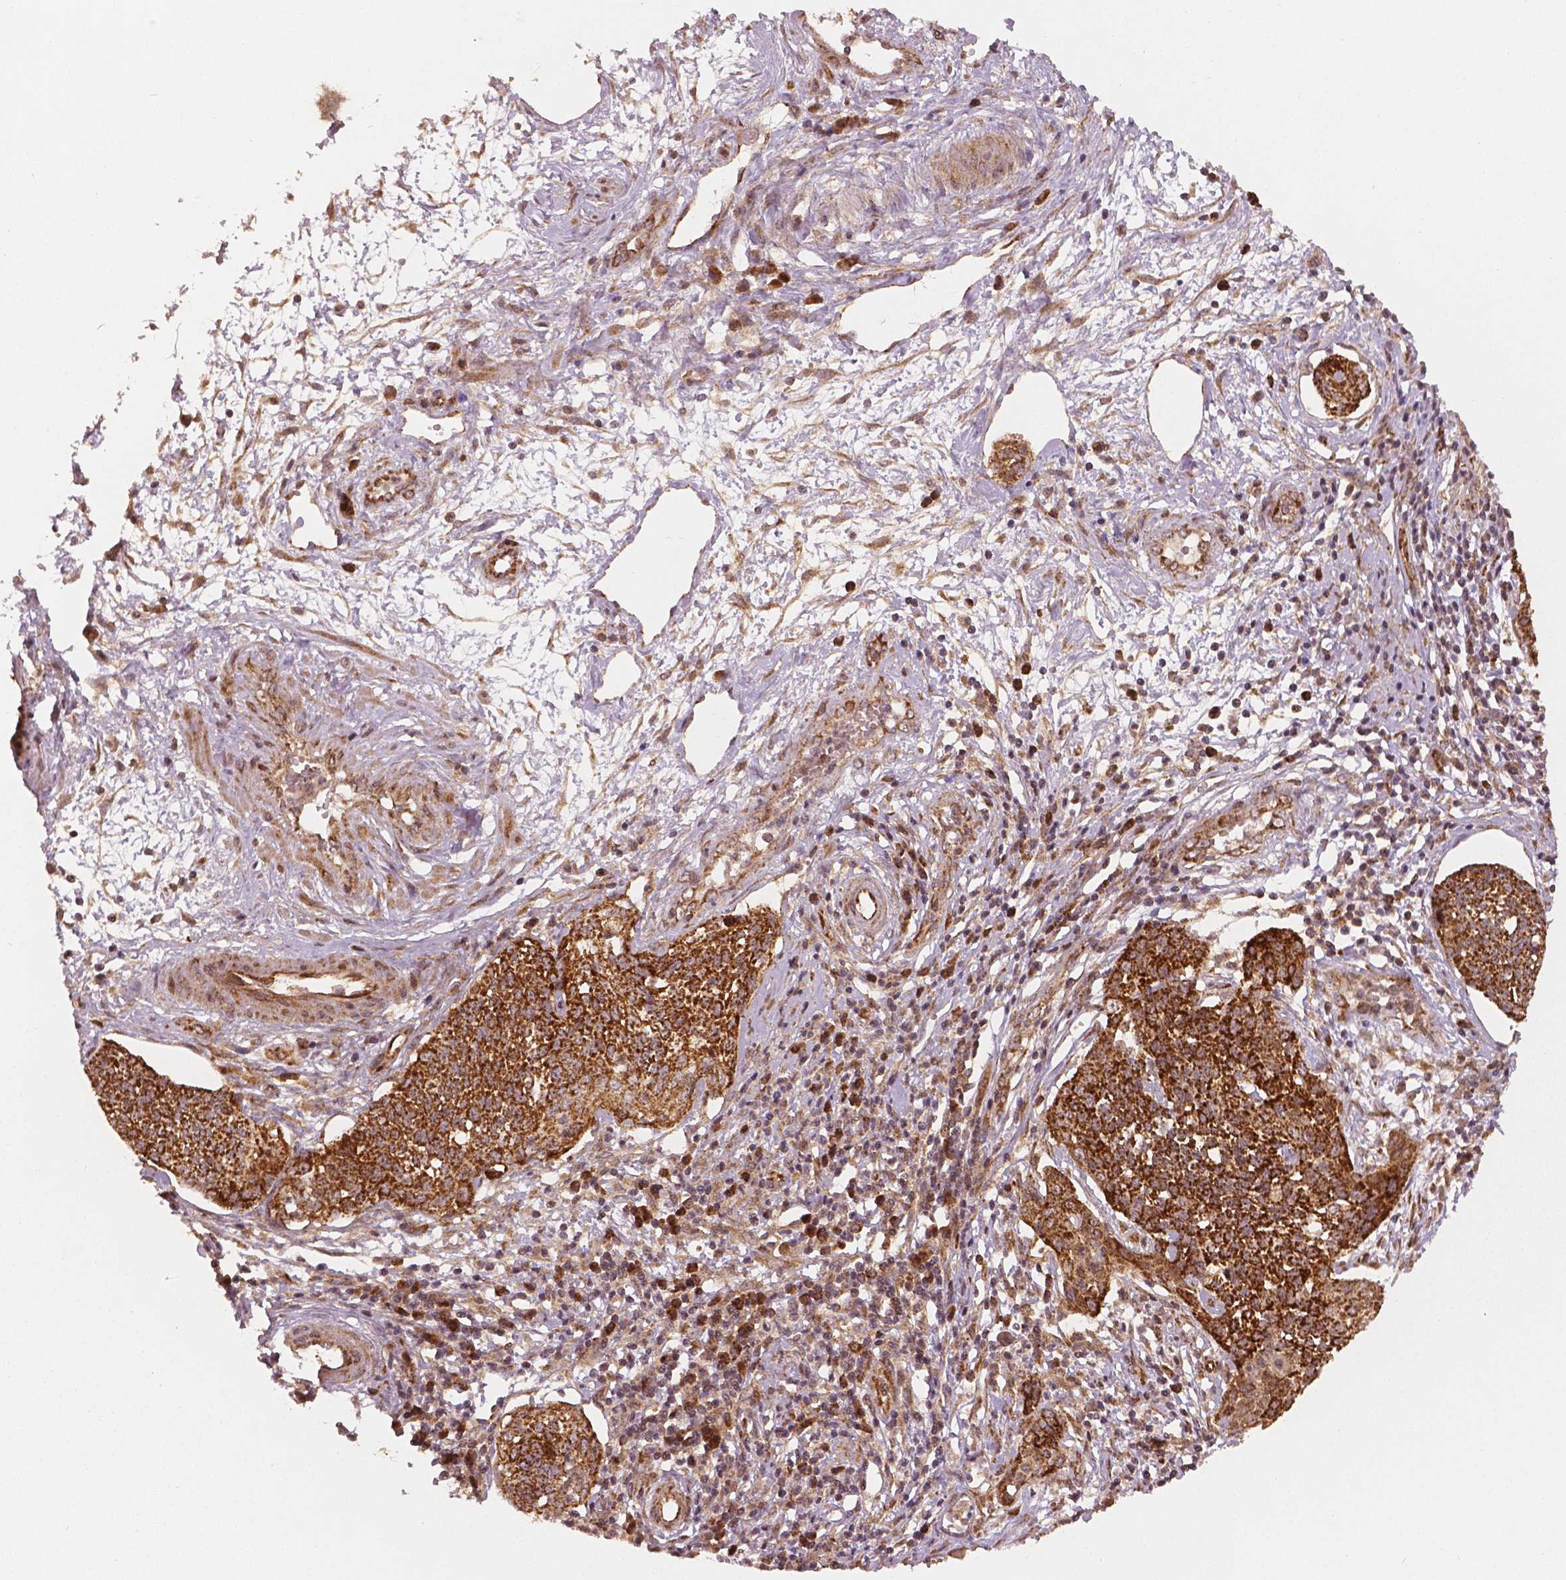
{"staining": {"intensity": "strong", "quantity": ">75%", "location": "cytoplasmic/membranous"}, "tissue": "cervical cancer", "cell_type": "Tumor cells", "image_type": "cancer", "snomed": [{"axis": "morphology", "description": "Squamous cell carcinoma, NOS"}, {"axis": "topography", "description": "Cervix"}], "caption": "Tumor cells show high levels of strong cytoplasmic/membranous staining in approximately >75% of cells in squamous cell carcinoma (cervical).", "gene": "PGAM5", "patient": {"sex": "female", "age": 34}}